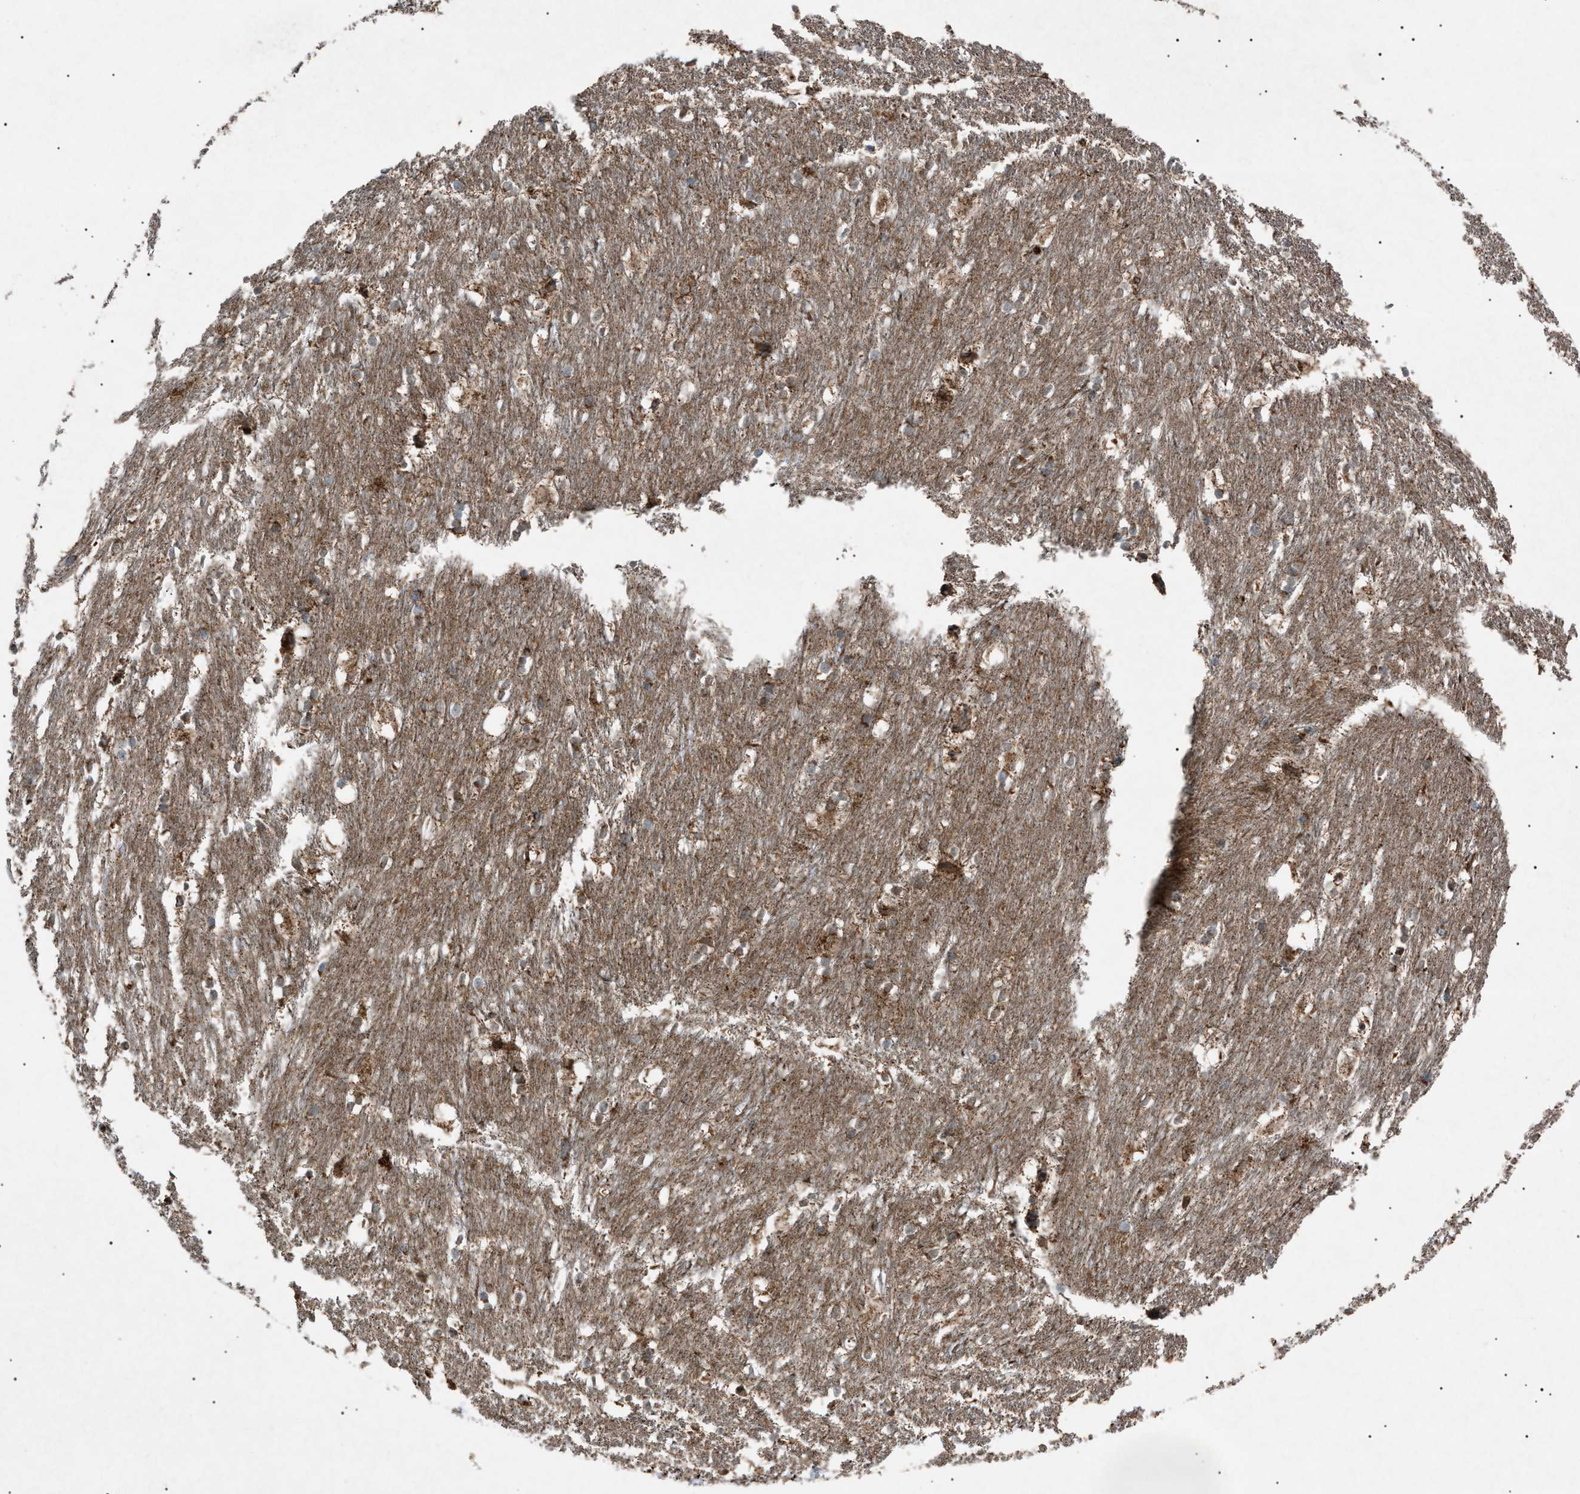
{"staining": {"intensity": "moderate", "quantity": "<25%", "location": "cytoplasmic/membranous"}, "tissue": "caudate", "cell_type": "Glial cells", "image_type": "normal", "snomed": [{"axis": "morphology", "description": "Normal tissue, NOS"}, {"axis": "topography", "description": "Lateral ventricle wall"}], "caption": "Immunohistochemical staining of benign human caudate exhibits moderate cytoplasmic/membranous protein staining in approximately <25% of glial cells.", "gene": "C1GALT1C1", "patient": {"sex": "female", "age": 19}}